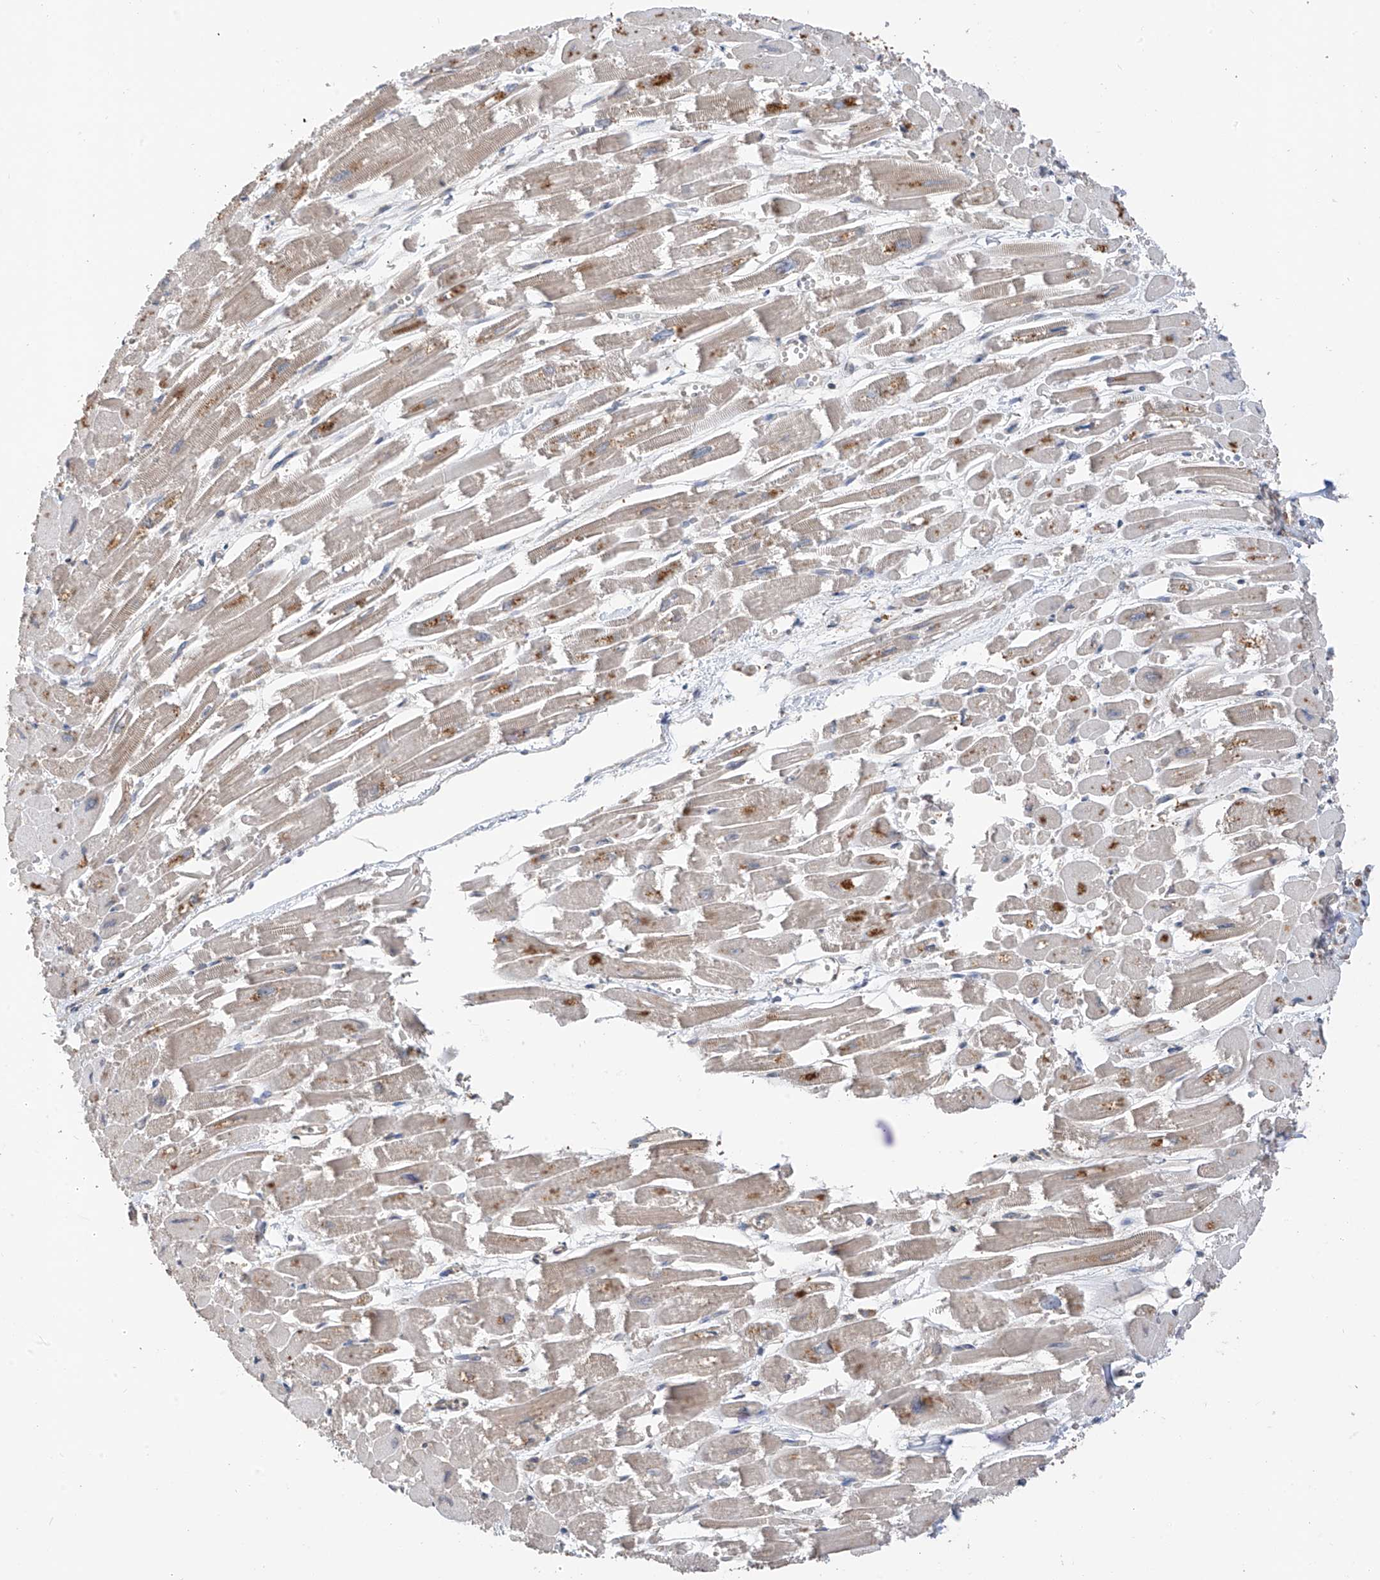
{"staining": {"intensity": "moderate", "quantity": "25%-75%", "location": "cytoplasmic/membranous"}, "tissue": "heart muscle", "cell_type": "Cardiomyocytes", "image_type": "normal", "snomed": [{"axis": "morphology", "description": "Normal tissue, NOS"}, {"axis": "topography", "description": "Heart"}], "caption": "The histopathology image shows a brown stain indicating the presence of a protein in the cytoplasmic/membranous of cardiomyocytes in heart muscle.", "gene": "RPAIN", "patient": {"sex": "male", "age": 54}}